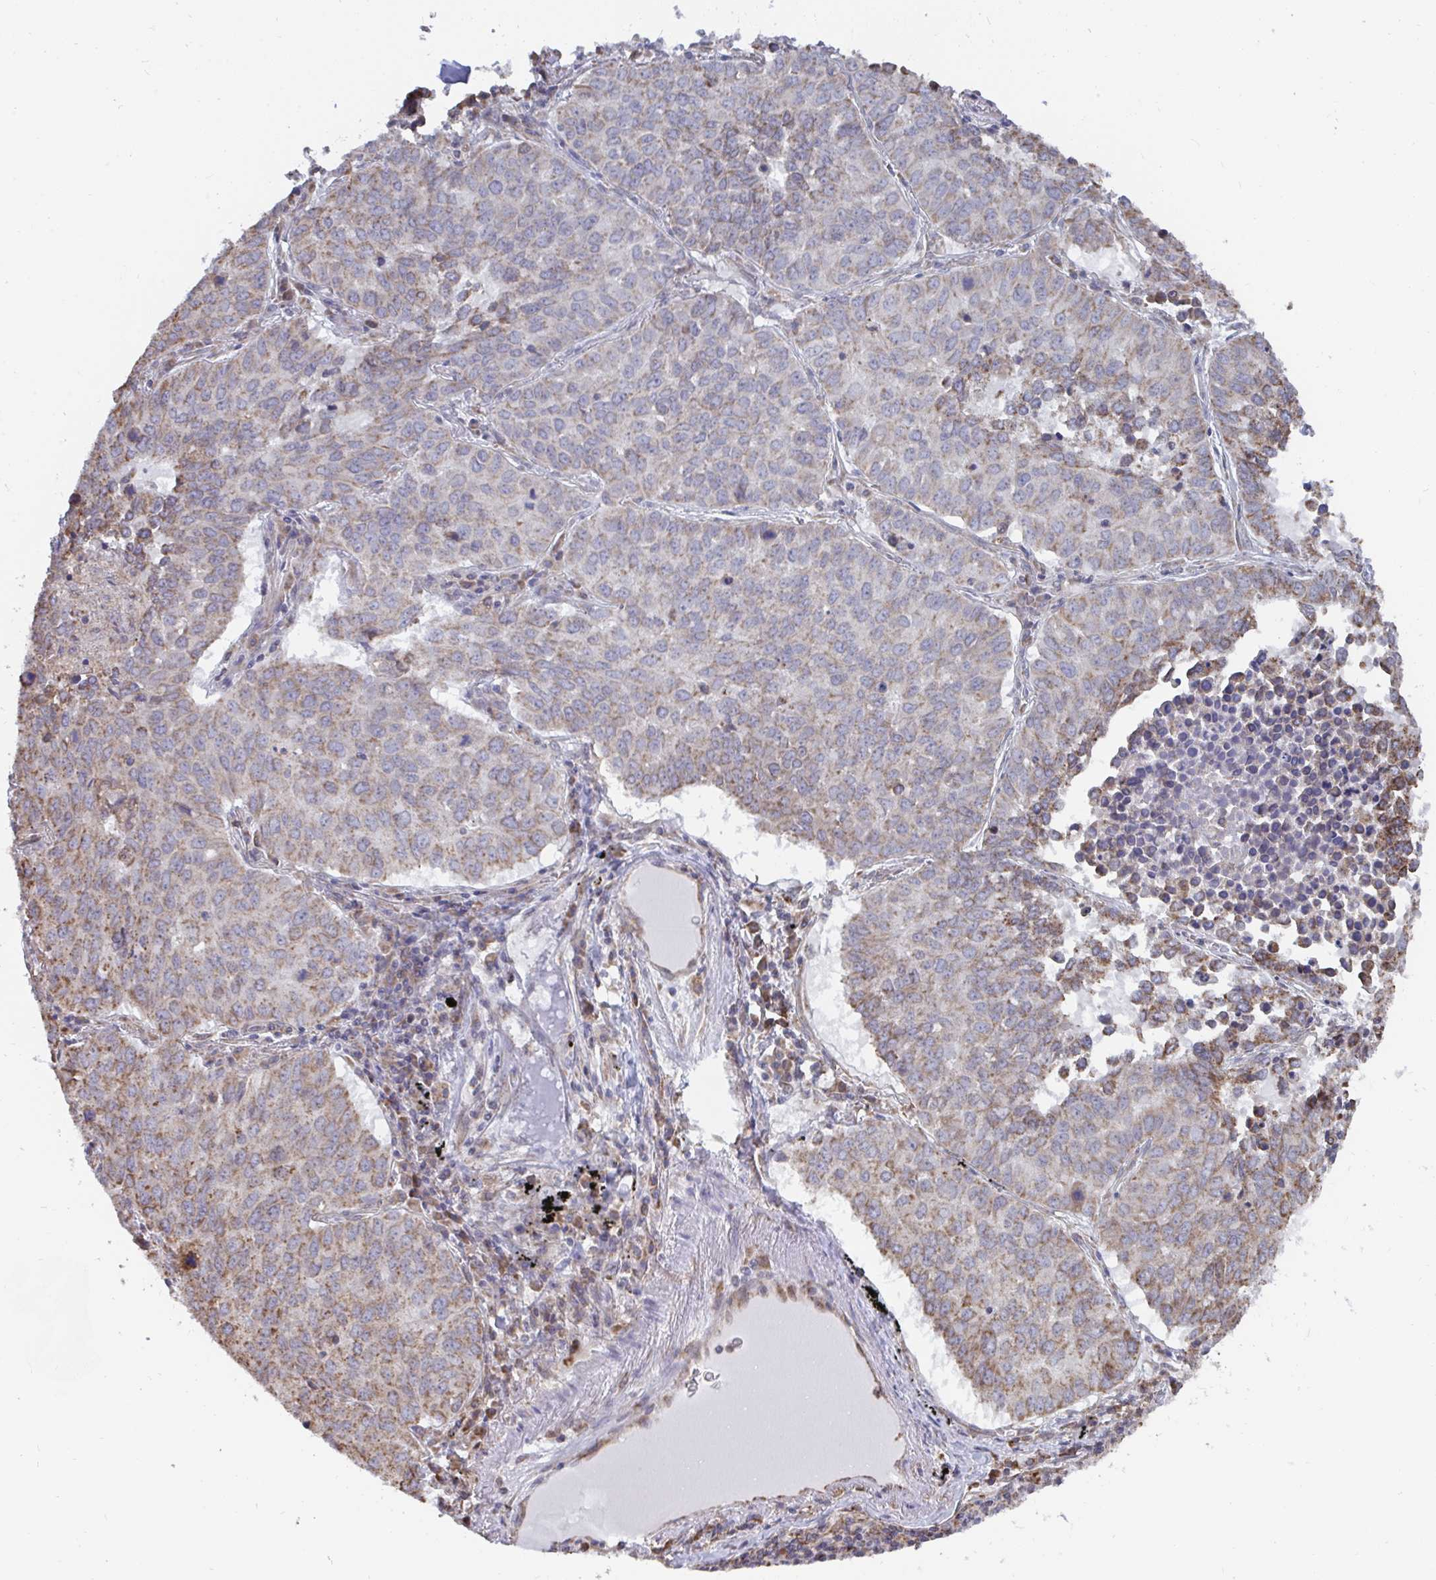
{"staining": {"intensity": "weak", "quantity": "25%-75%", "location": "cytoplasmic/membranous"}, "tissue": "lung cancer", "cell_type": "Tumor cells", "image_type": "cancer", "snomed": [{"axis": "morphology", "description": "Adenocarcinoma, NOS"}, {"axis": "topography", "description": "Lung"}], "caption": "This is an image of immunohistochemistry (IHC) staining of lung cancer (adenocarcinoma), which shows weak positivity in the cytoplasmic/membranous of tumor cells.", "gene": "ELAVL1", "patient": {"sex": "female", "age": 50}}